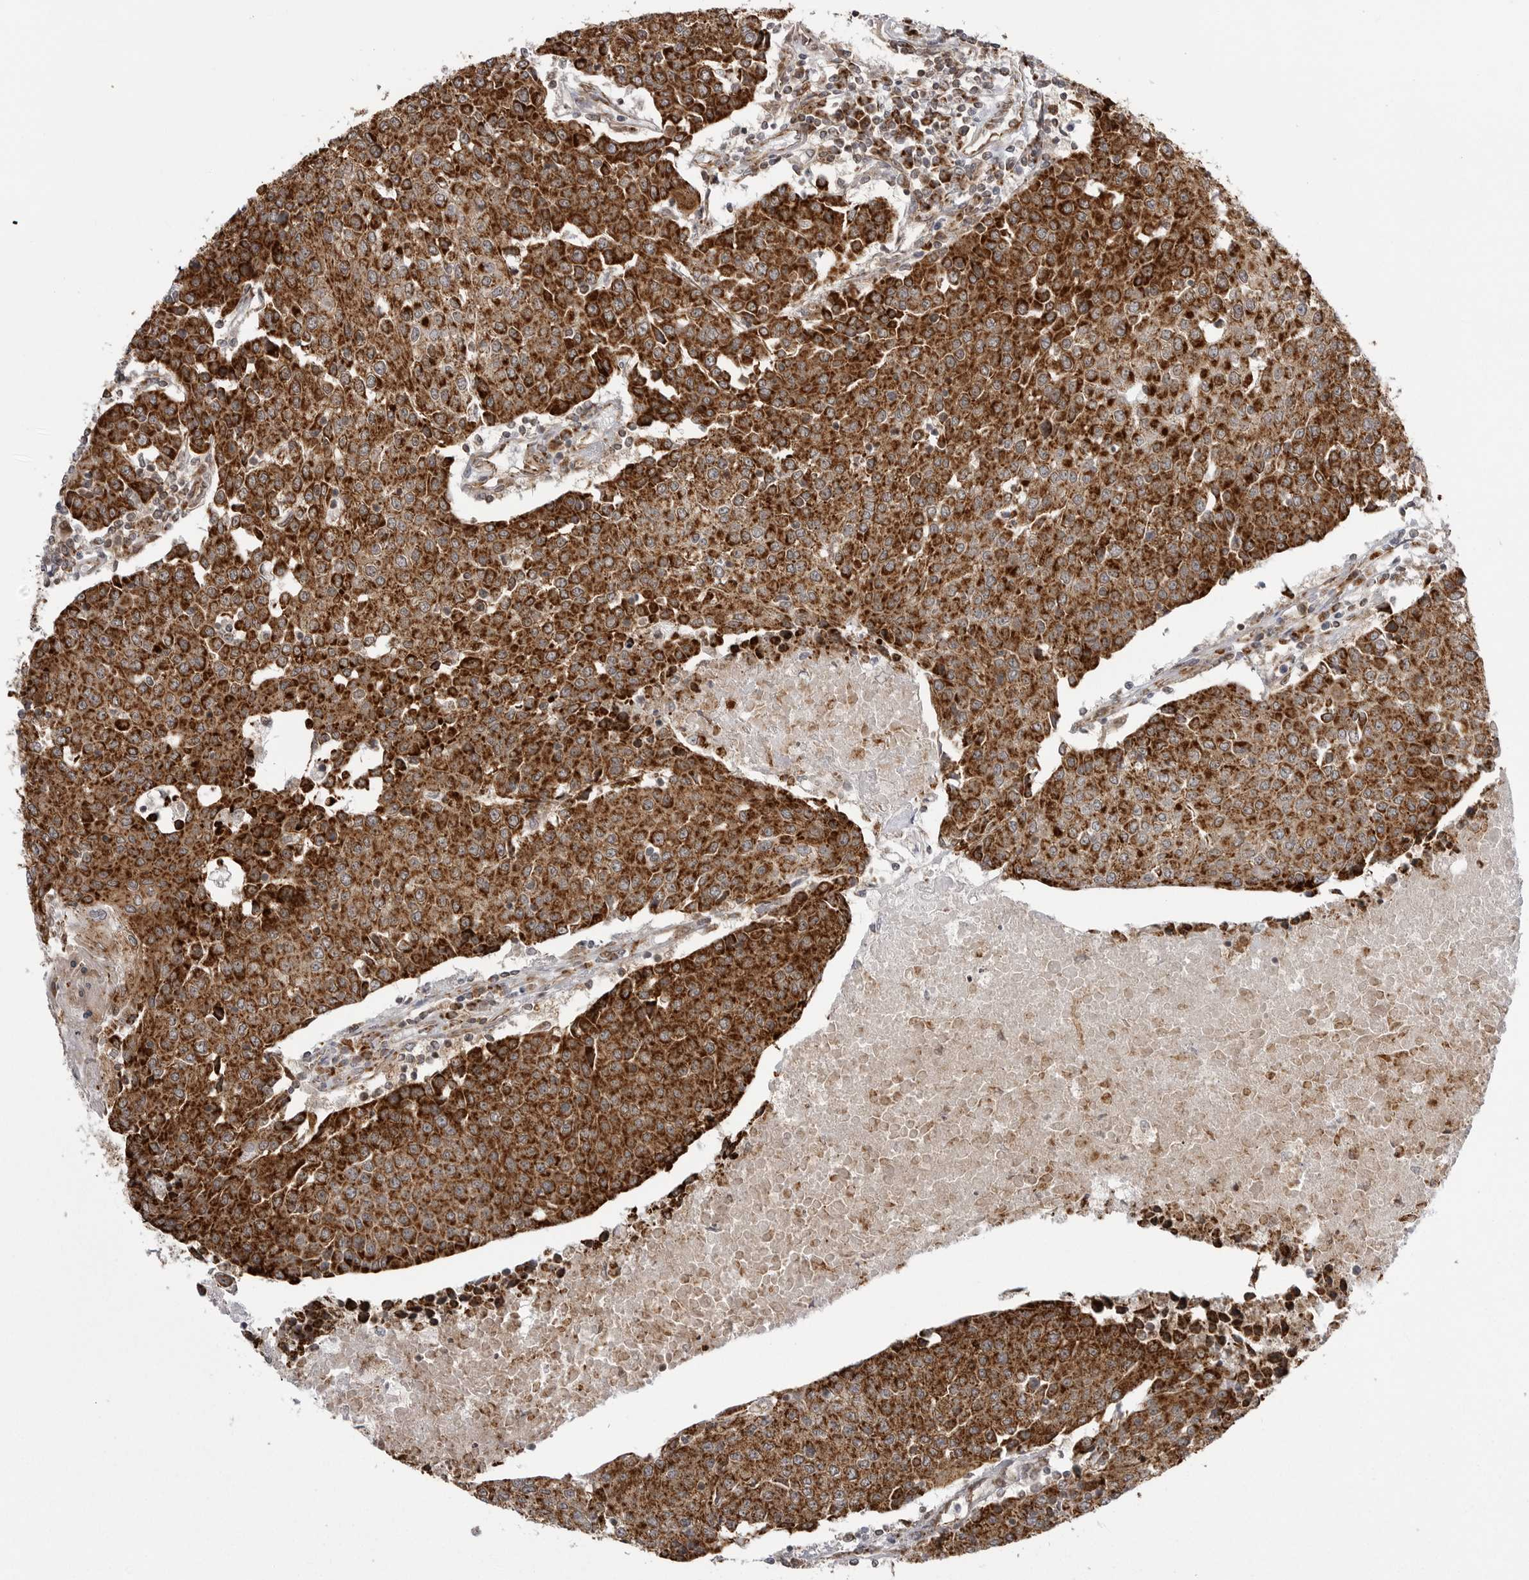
{"staining": {"intensity": "strong", "quantity": ">75%", "location": "cytoplasmic/membranous"}, "tissue": "urothelial cancer", "cell_type": "Tumor cells", "image_type": "cancer", "snomed": [{"axis": "morphology", "description": "Urothelial carcinoma, High grade"}, {"axis": "topography", "description": "Urinary bladder"}], "caption": "Urothelial carcinoma (high-grade) tissue displays strong cytoplasmic/membranous staining in approximately >75% of tumor cells, visualized by immunohistochemistry.", "gene": "FH", "patient": {"sex": "female", "age": 85}}